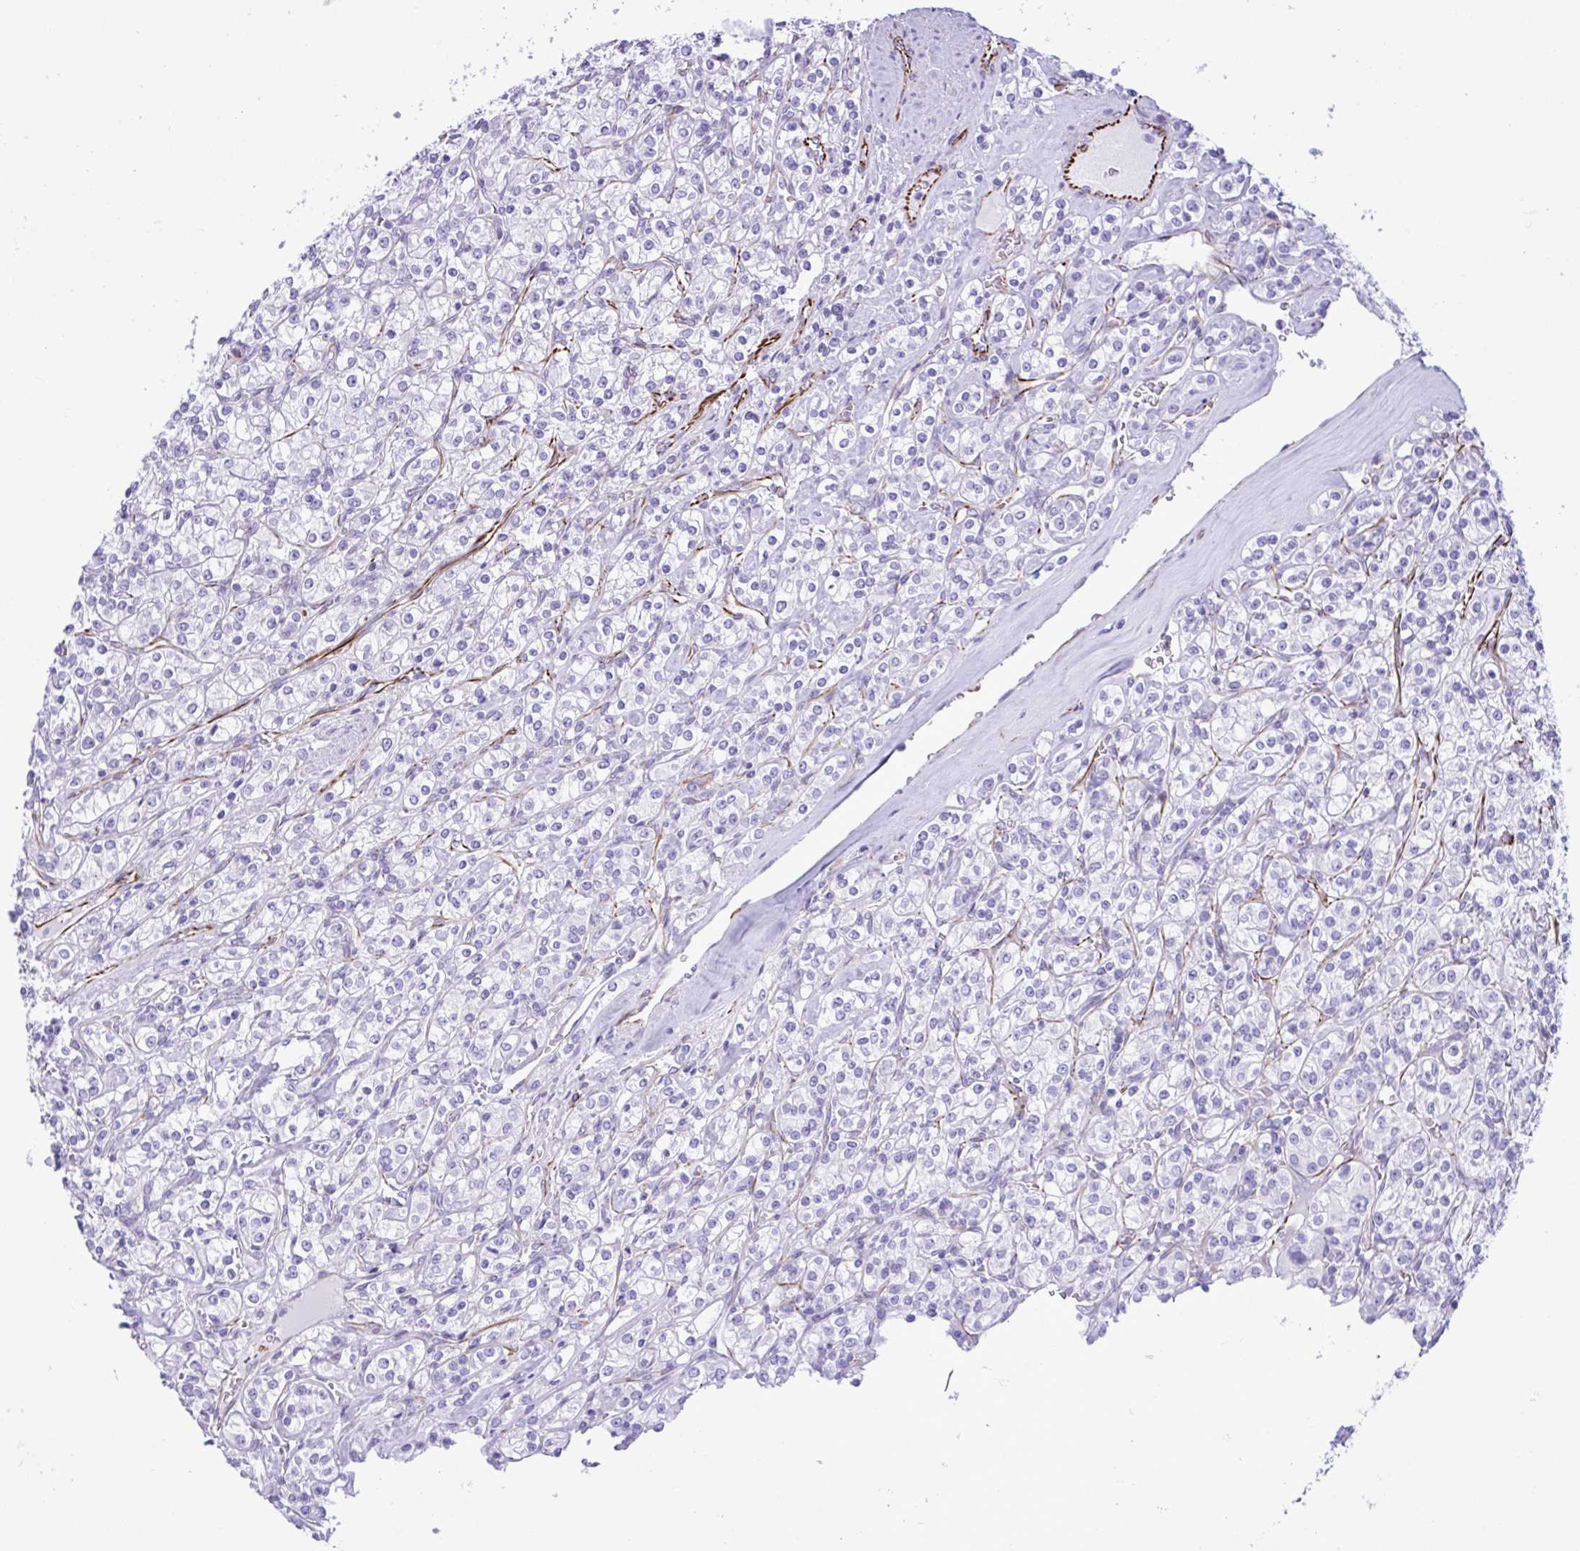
{"staining": {"intensity": "negative", "quantity": "none", "location": "none"}, "tissue": "renal cancer", "cell_type": "Tumor cells", "image_type": "cancer", "snomed": [{"axis": "morphology", "description": "Adenocarcinoma, NOS"}, {"axis": "topography", "description": "Kidney"}], "caption": "Tumor cells are negative for protein expression in human renal cancer. (Stains: DAB immunohistochemistry (IHC) with hematoxylin counter stain, Microscopy: brightfield microscopy at high magnification).", "gene": "SMAD5", "patient": {"sex": "male", "age": 77}}